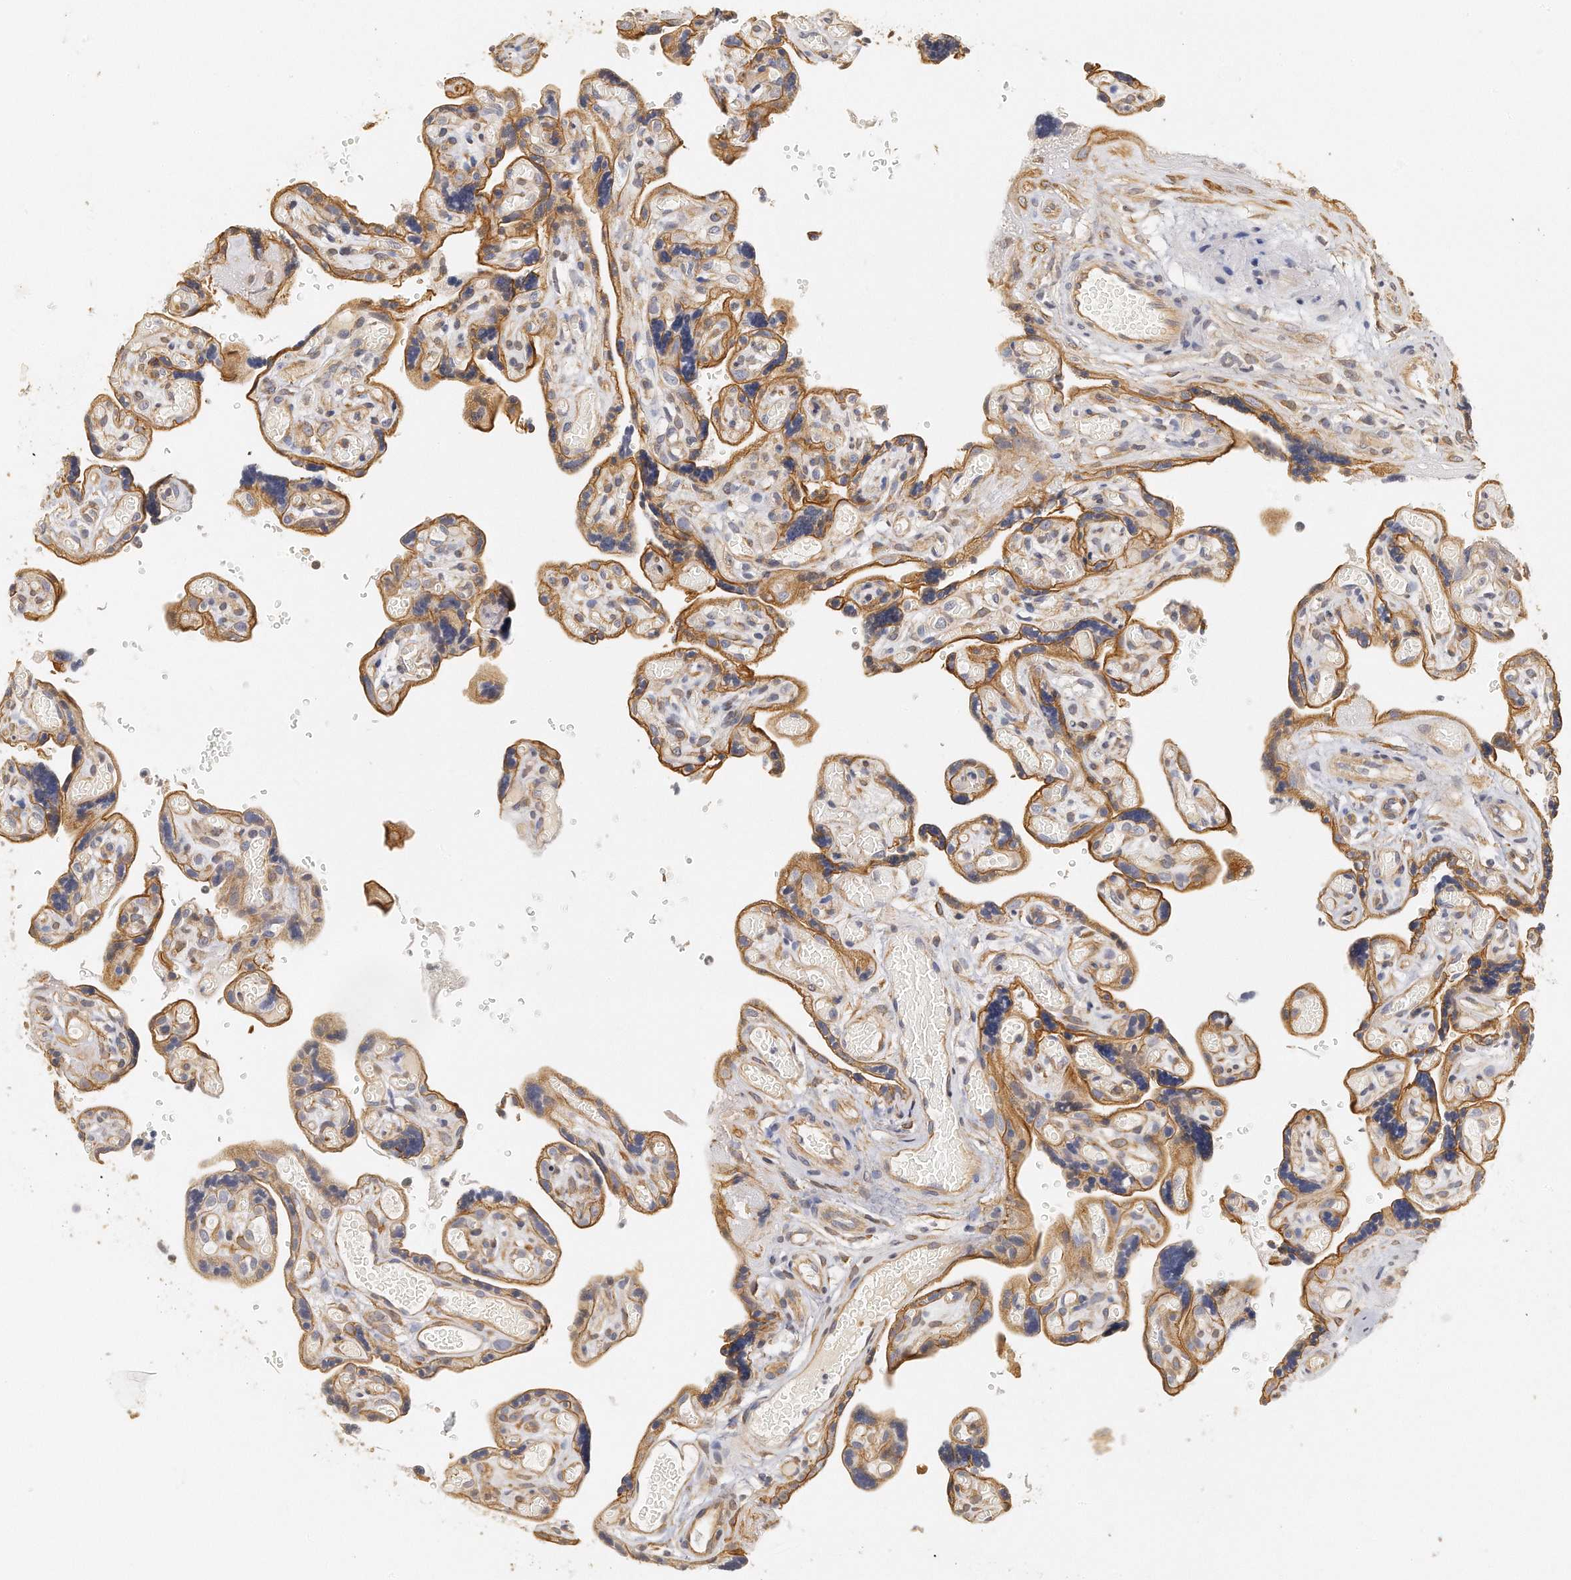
{"staining": {"intensity": "moderate", "quantity": ">75%", "location": "cytoplasmic/membranous"}, "tissue": "placenta", "cell_type": "Decidual cells", "image_type": "normal", "snomed": [{"axis": "morphology", "description": "Normal tissue, NOS"}, {"axis": "topography", "description": "Placenta"}], "caption": "Placenta stained for a protein (brown) shows moderate cytoplasmic/membranous positive staining in approximately >75% of decidual cells.", "gene": "CHST7", "patient": {"sex": "female", "age": 30}}